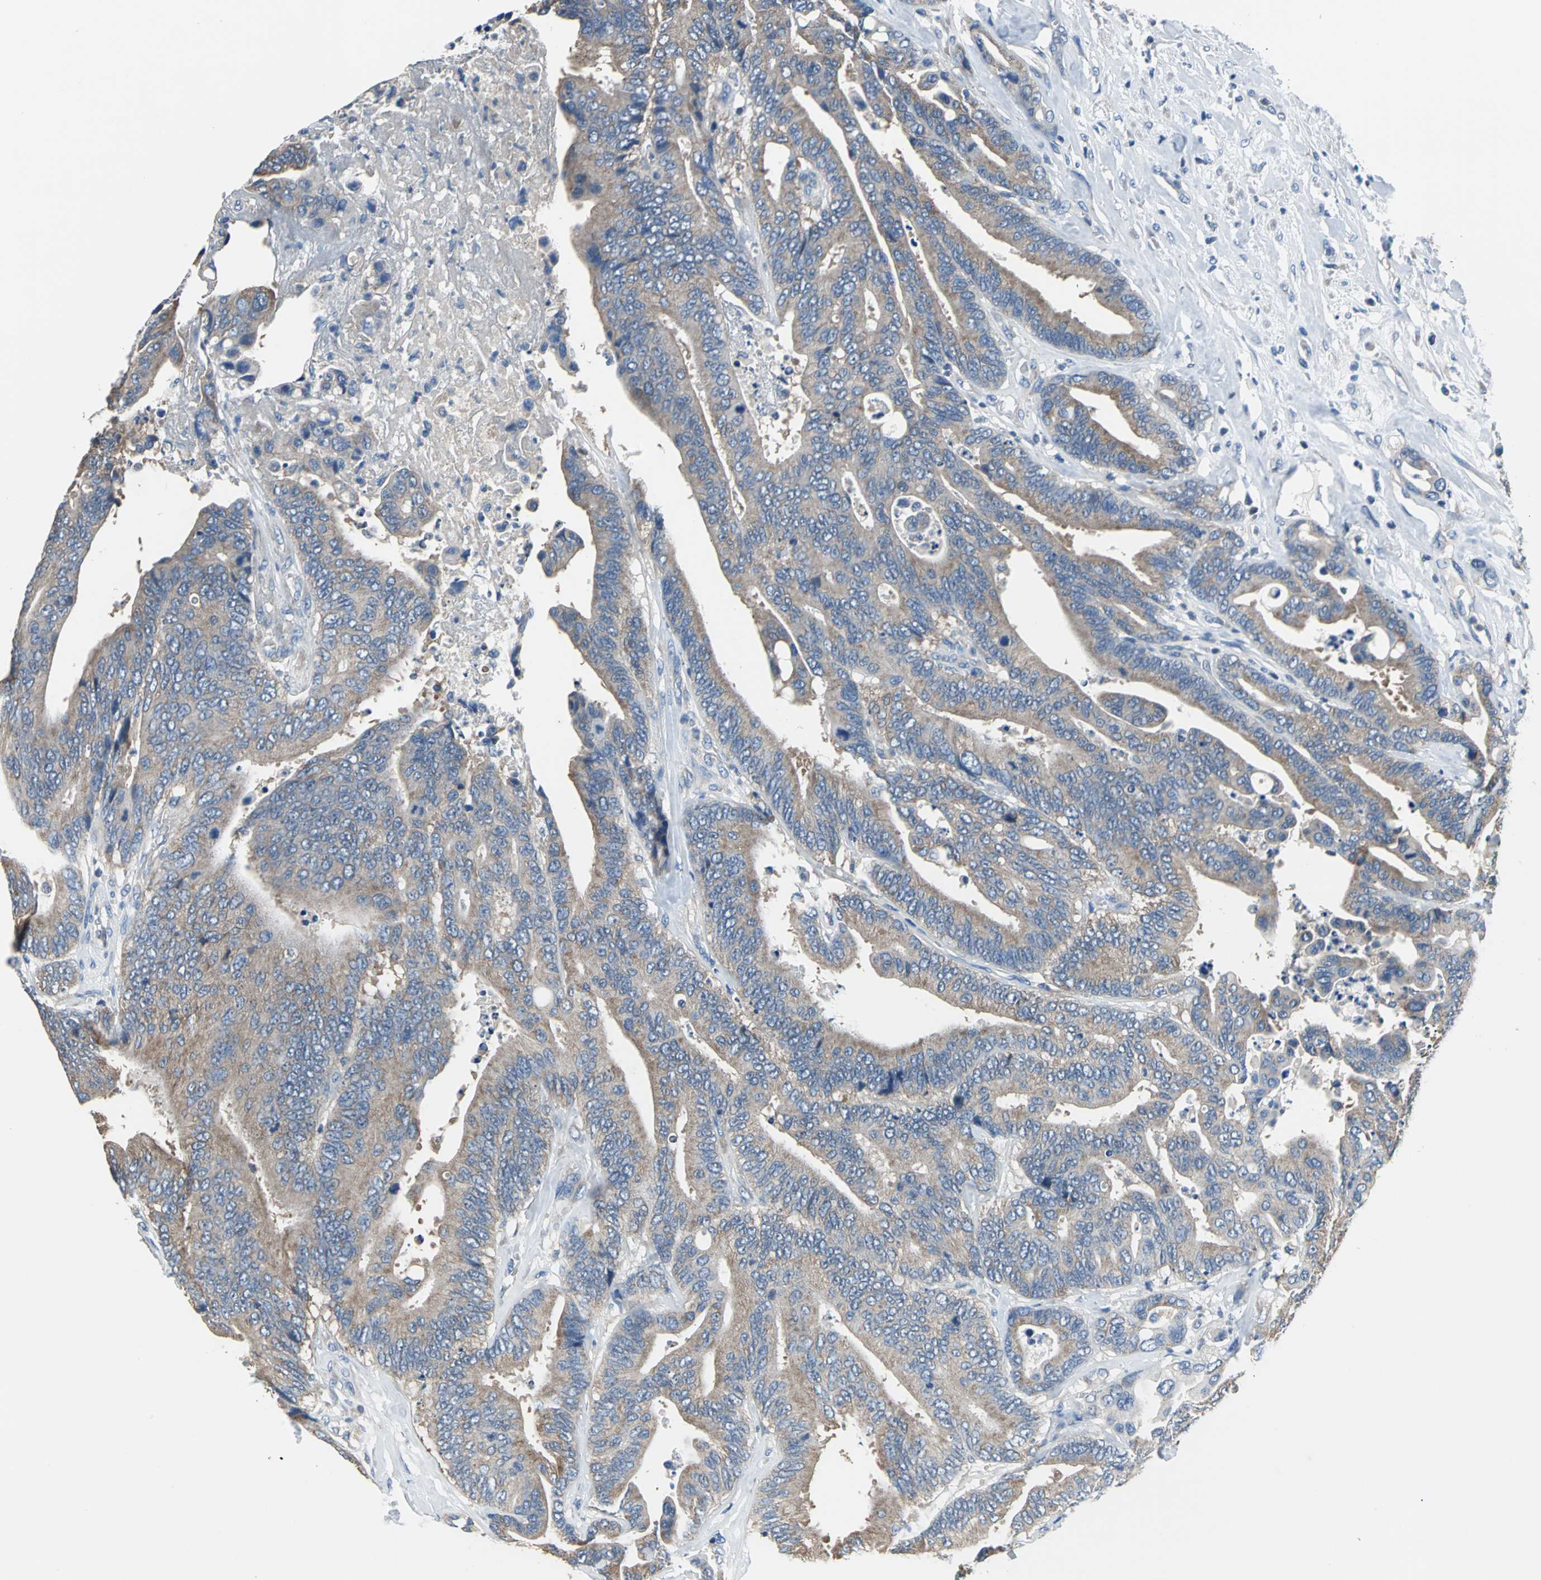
{"staining": {"intensity": "weak", "quantity": ">75%", "location": "cytoplasmic/membranous"}, "tissue": "colorectal cancer", "cell_type": "Tumor cells", "image_type": "cancer", "snomed": [{"axis": "morphology", "description": "Normal tissue, NOS"}, {"axis": "morphology", "description": "Adenocarcinoma, NOS"}, {"axis": "topography", "description": "Colon"}], "caption": "Tumor cells demonstrate low levels of weak cytoplasmic/membranous expression in about >75% of cells in colorectal cancer. (DAB IHC, brown staining for protein, blue staining for nuclei).", "gene": "PRKCA", "patient": {"sex": "male", "age": 82}}